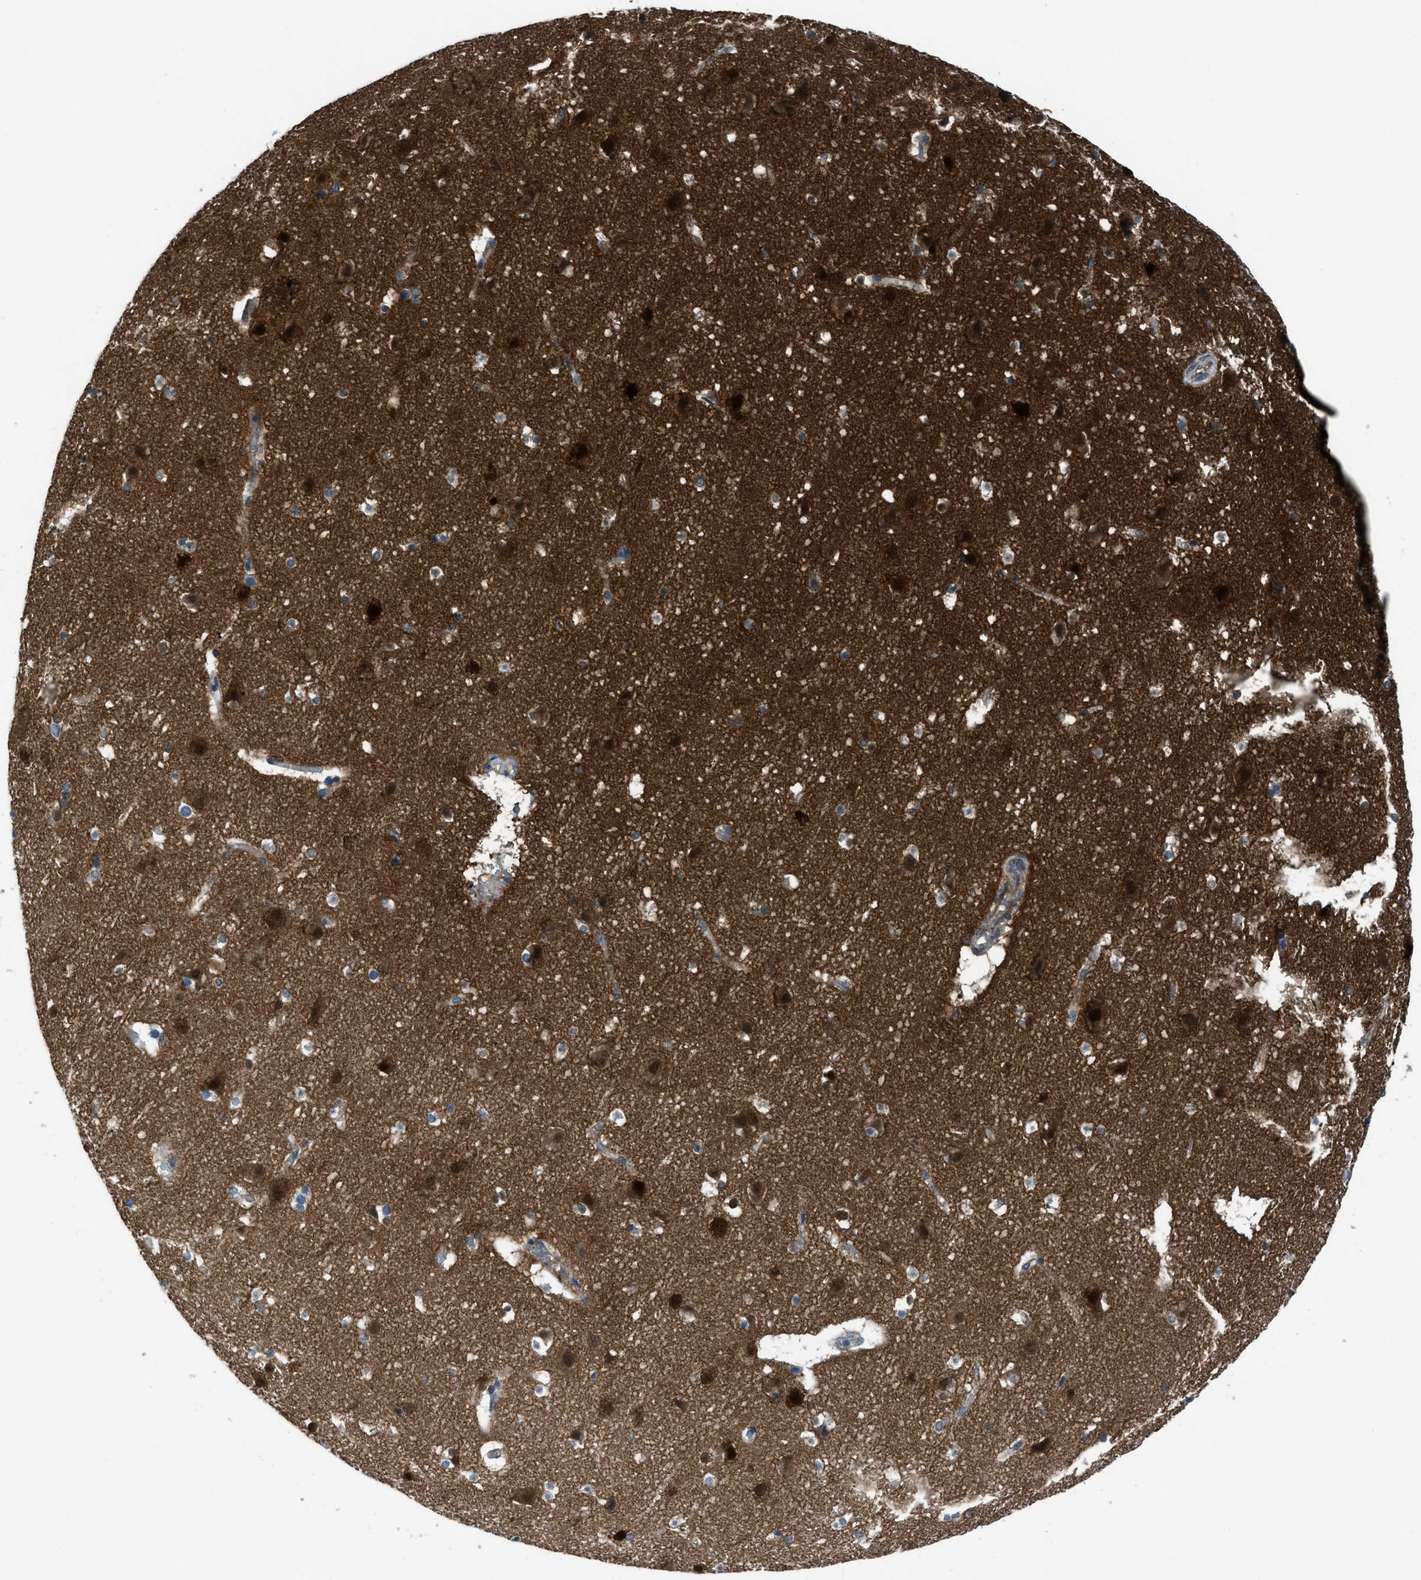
{"staining": {"intensity": "negative", "quantity": "none", "location": "none"}, "tissue": "cerebral cortex", "cell_type": "Endothelial cells", "image_type": "normal", "snomed": [{"axis": "morphology", "description": "Normal tissue, NOS"}, {"axis": "topography", "description": "Cerebral cortex"}], "caption": "This photomicrograph is of unremarkable cerebral cortex stained with IHC to label a protein in brown with the nuclei are counter-stained blue. There is no expression in endothelial cells.", "gene": "PRKN", "patient": {"sex": "male", "age": 45}}